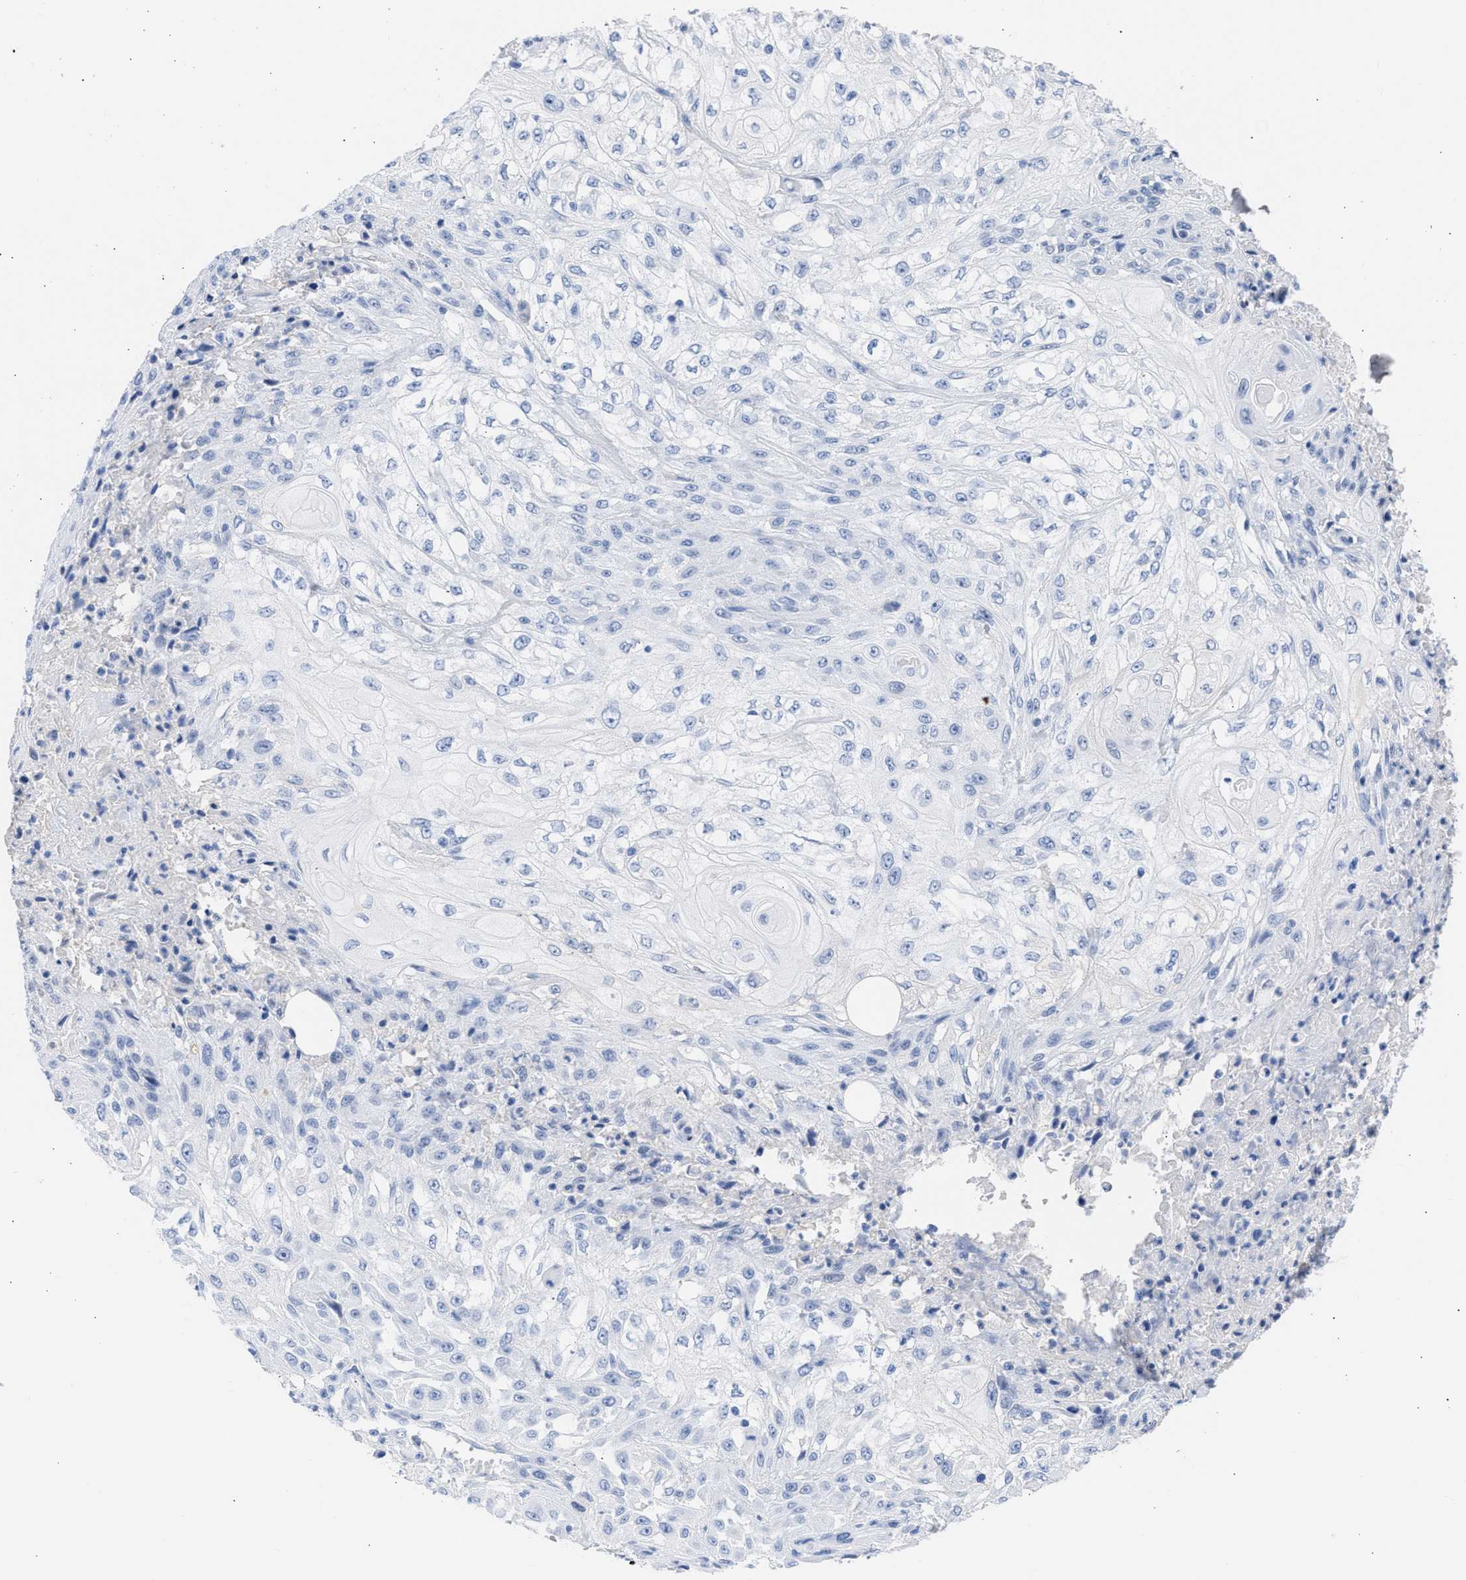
{"staining": {"intensity": "negative", "quantity": "none", "location": "none"}, "tissue": "skin cancer", "cell_type": "Tumor cells", "image_type": "cancer", "snomed": [{"axis": "morphology", "description": "Squamous cell carcinoma, NOS"}, {"axis": "morphology", "description": "Squamous cell carcinoma, metastatic, NOS"}, {"axis": "topography", "description": "Skin"}, {"axis": "topography", "description": "Lymph node"}], "caption": "Immunohistochemistry image of human skin cancer stained for a protein (brown), which demonstrates no positivity in tumor cells.", "gene": "RSPH1", "patient": {"sex": "male", "age": 75}}